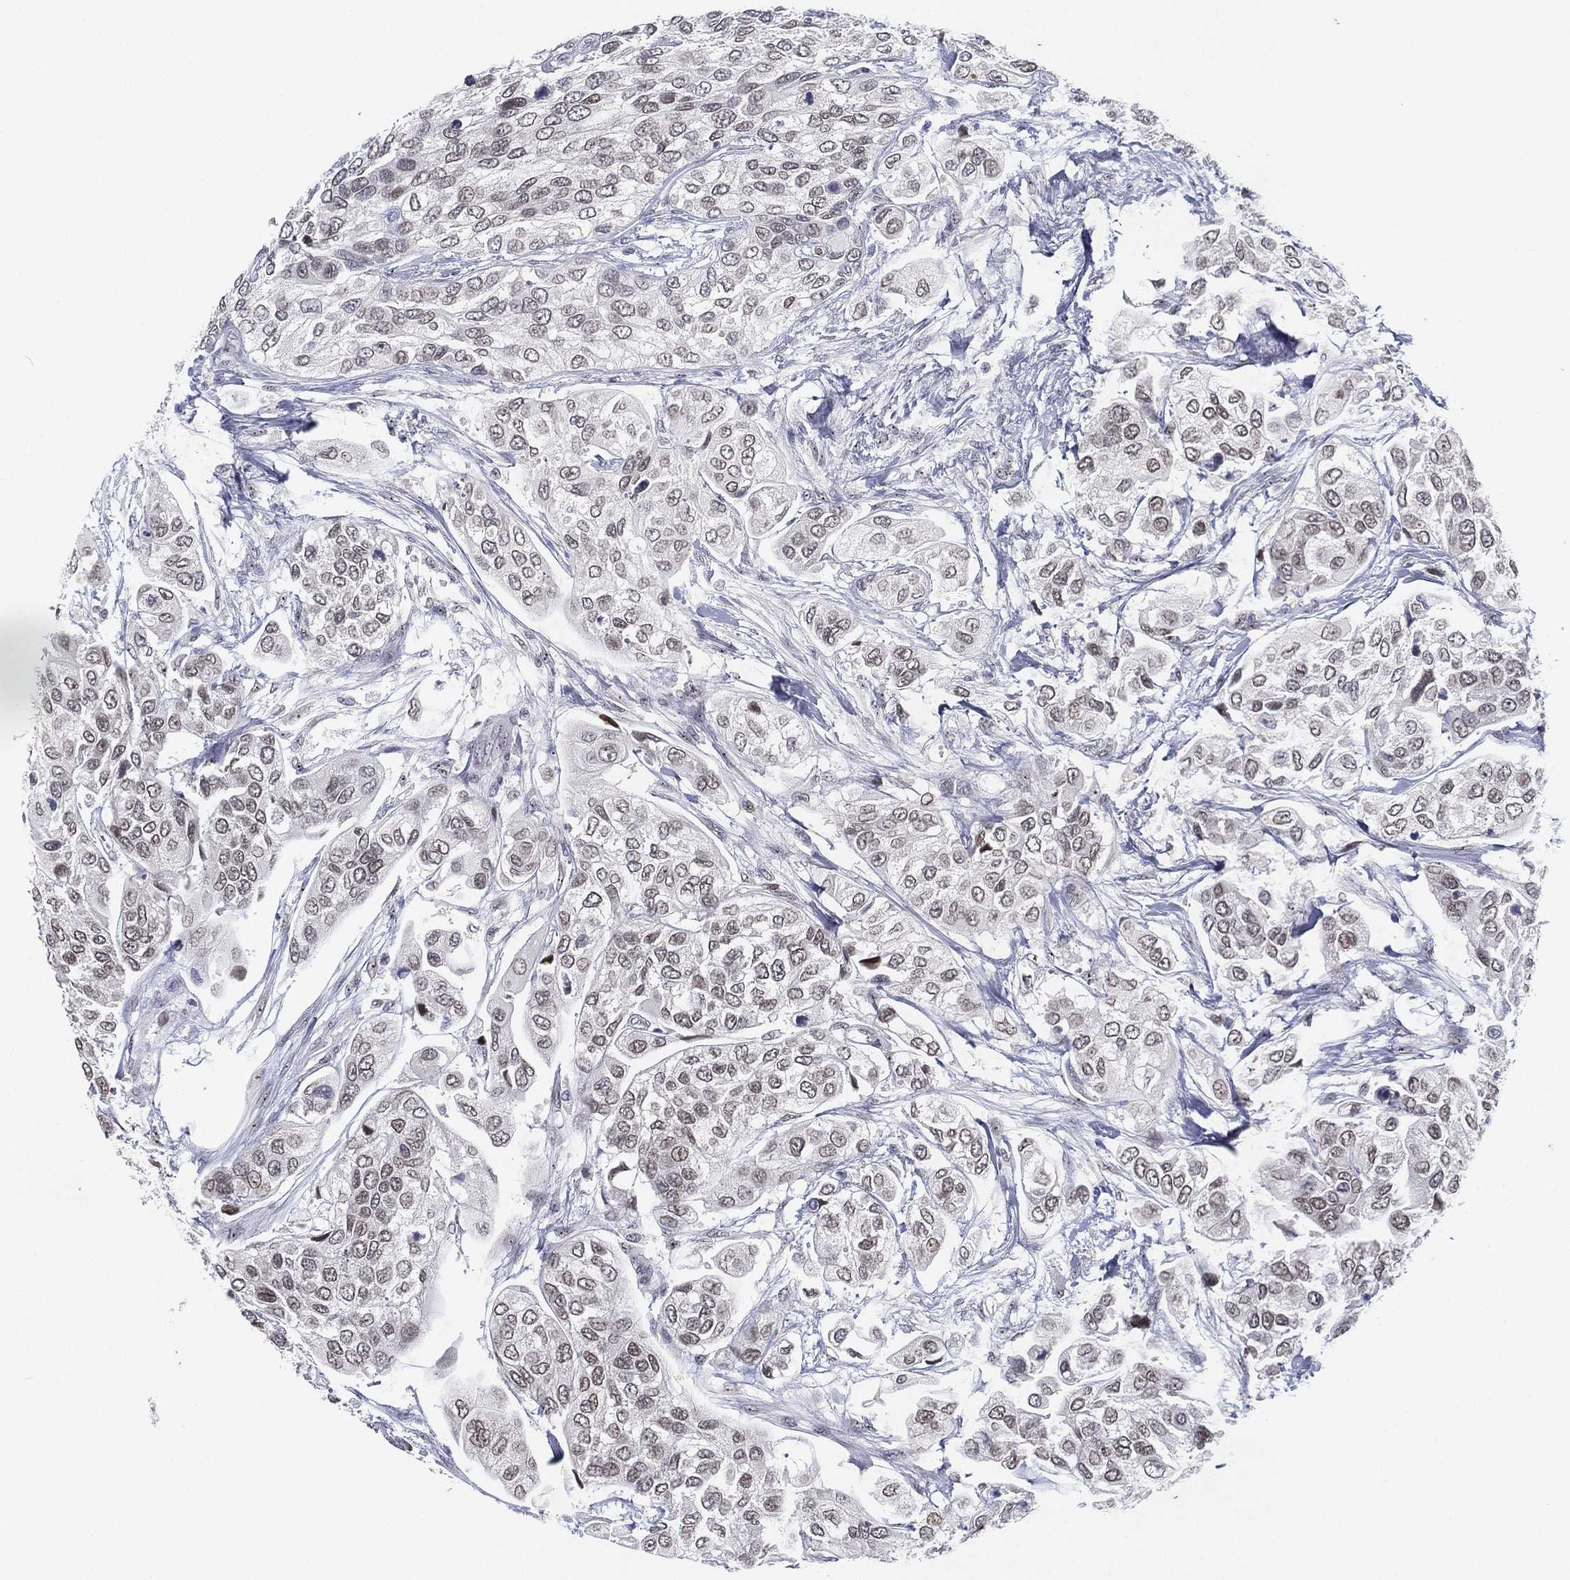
{"staining": {"intensity": "weak", "quantity": "<25%", "location": "nuclear"}, "tissue": "urothelial cancer", "cell_type": "Tumor cells", "image_type": "cancer", "snomed": [{"axis": "morphology", "description": "Urothelial carcinoma, High grade"}, {"axis": "topography", "description": "Urinary bladder"}], "caption": "An IHC histopathology image of urothelial carcinoma (high-grade) is shown. There is no staining in tumor cells of urothelial carcinoma (high-grade). (DAB immunohistochemistry (IHC) visualized using brightfield microscopy, high magnification).", "gene": "MS4A8", "patient": {"sex": "male", "age": 77}}